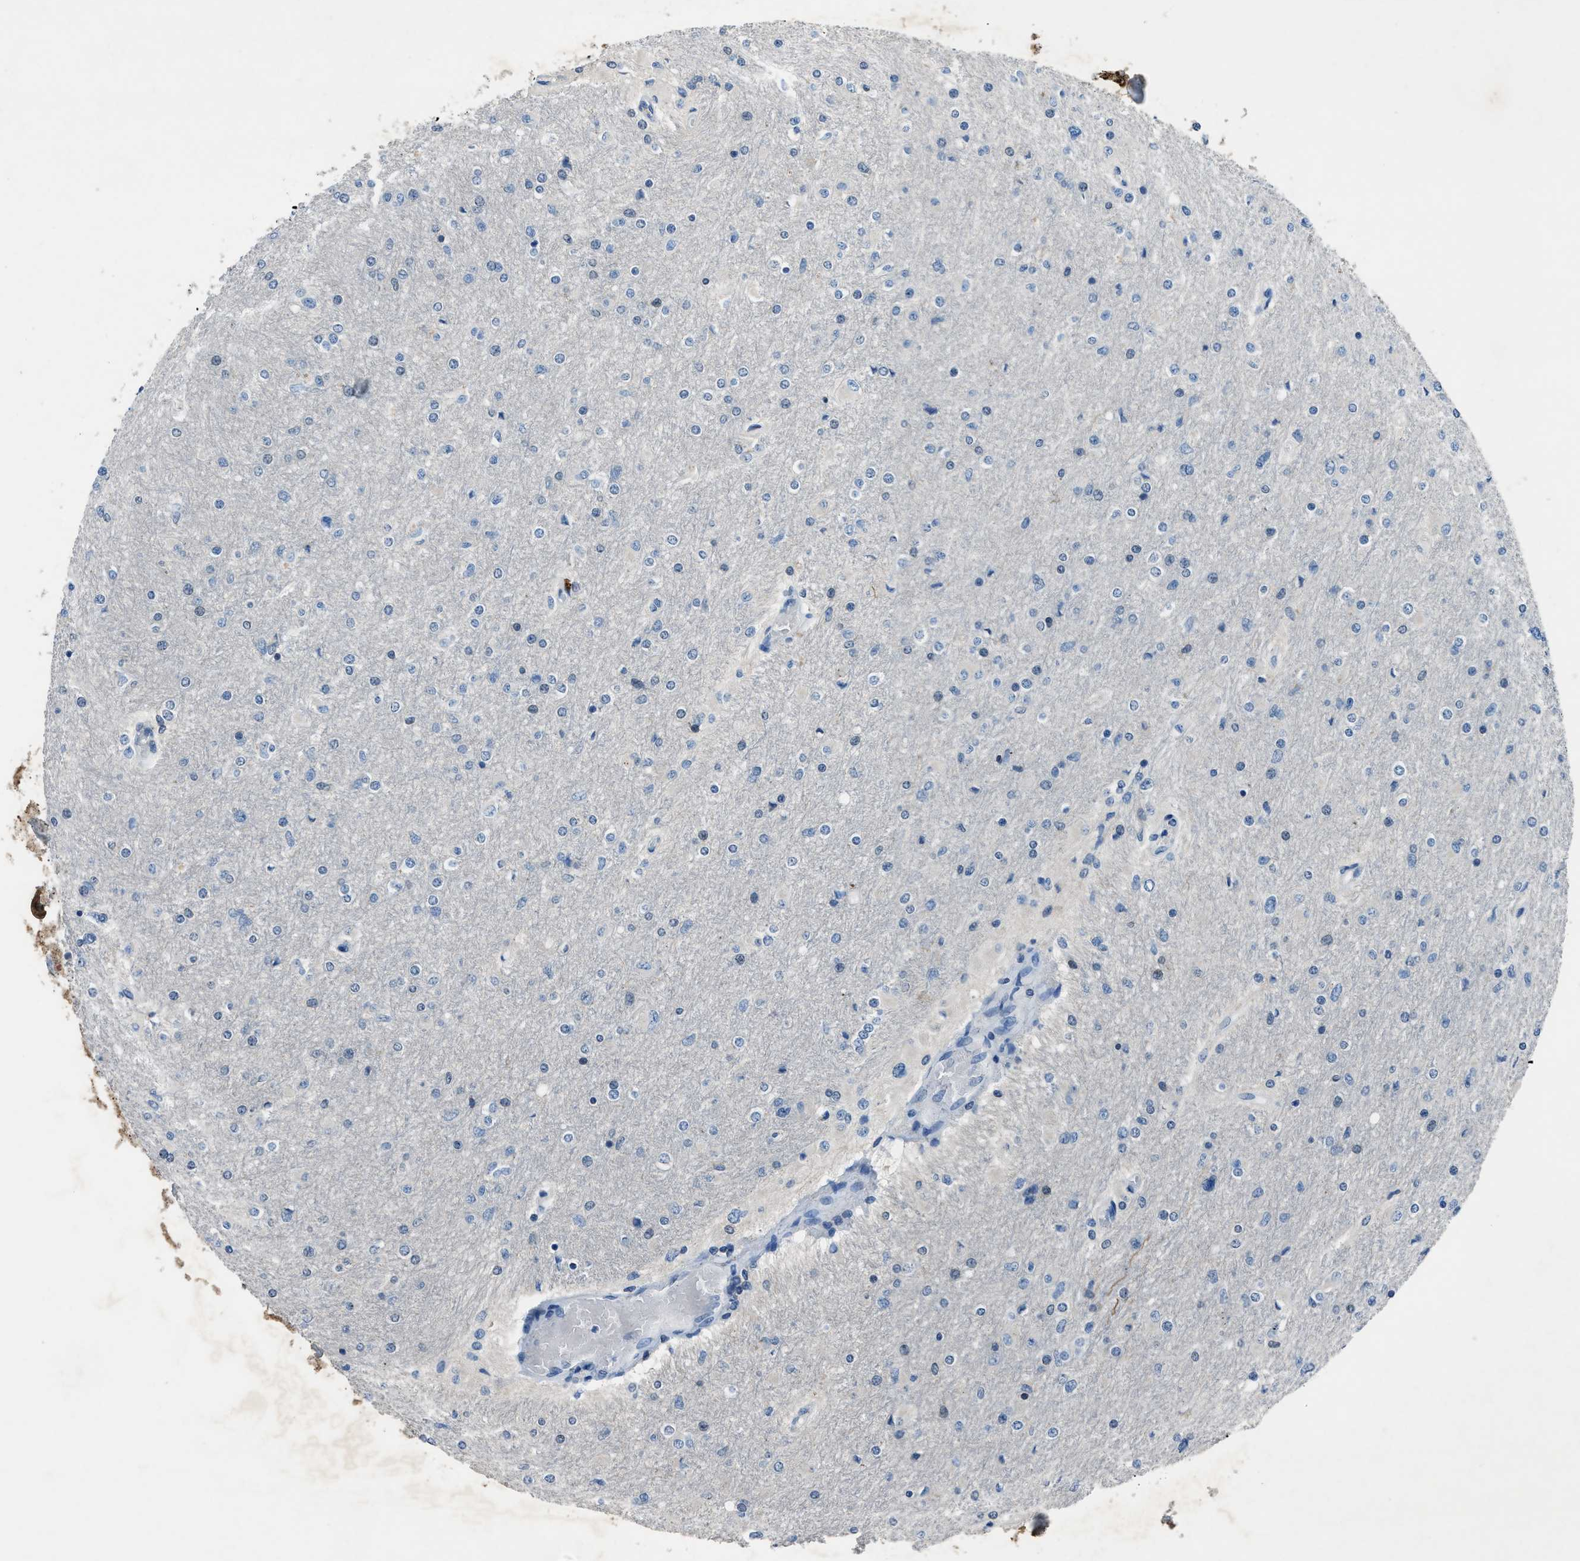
{"staining": {"intensity": "negative", "quantity": "none", "location": "none"}, "tissue": "glioma", "cell_type": "Tumor cells", "image_type": "cancer", "snomed": [{"axis": "morphology", "description": "Glioma, malignant, High grade"}, {"axis": "topography", "description": "Cerebral cortex"}], "caption": "Immunohistochemistry (IHC) of glioma shows no expression in tumor cells.", "gene": "DUSP19", "patient": {"sex": "female", "age": 36}}